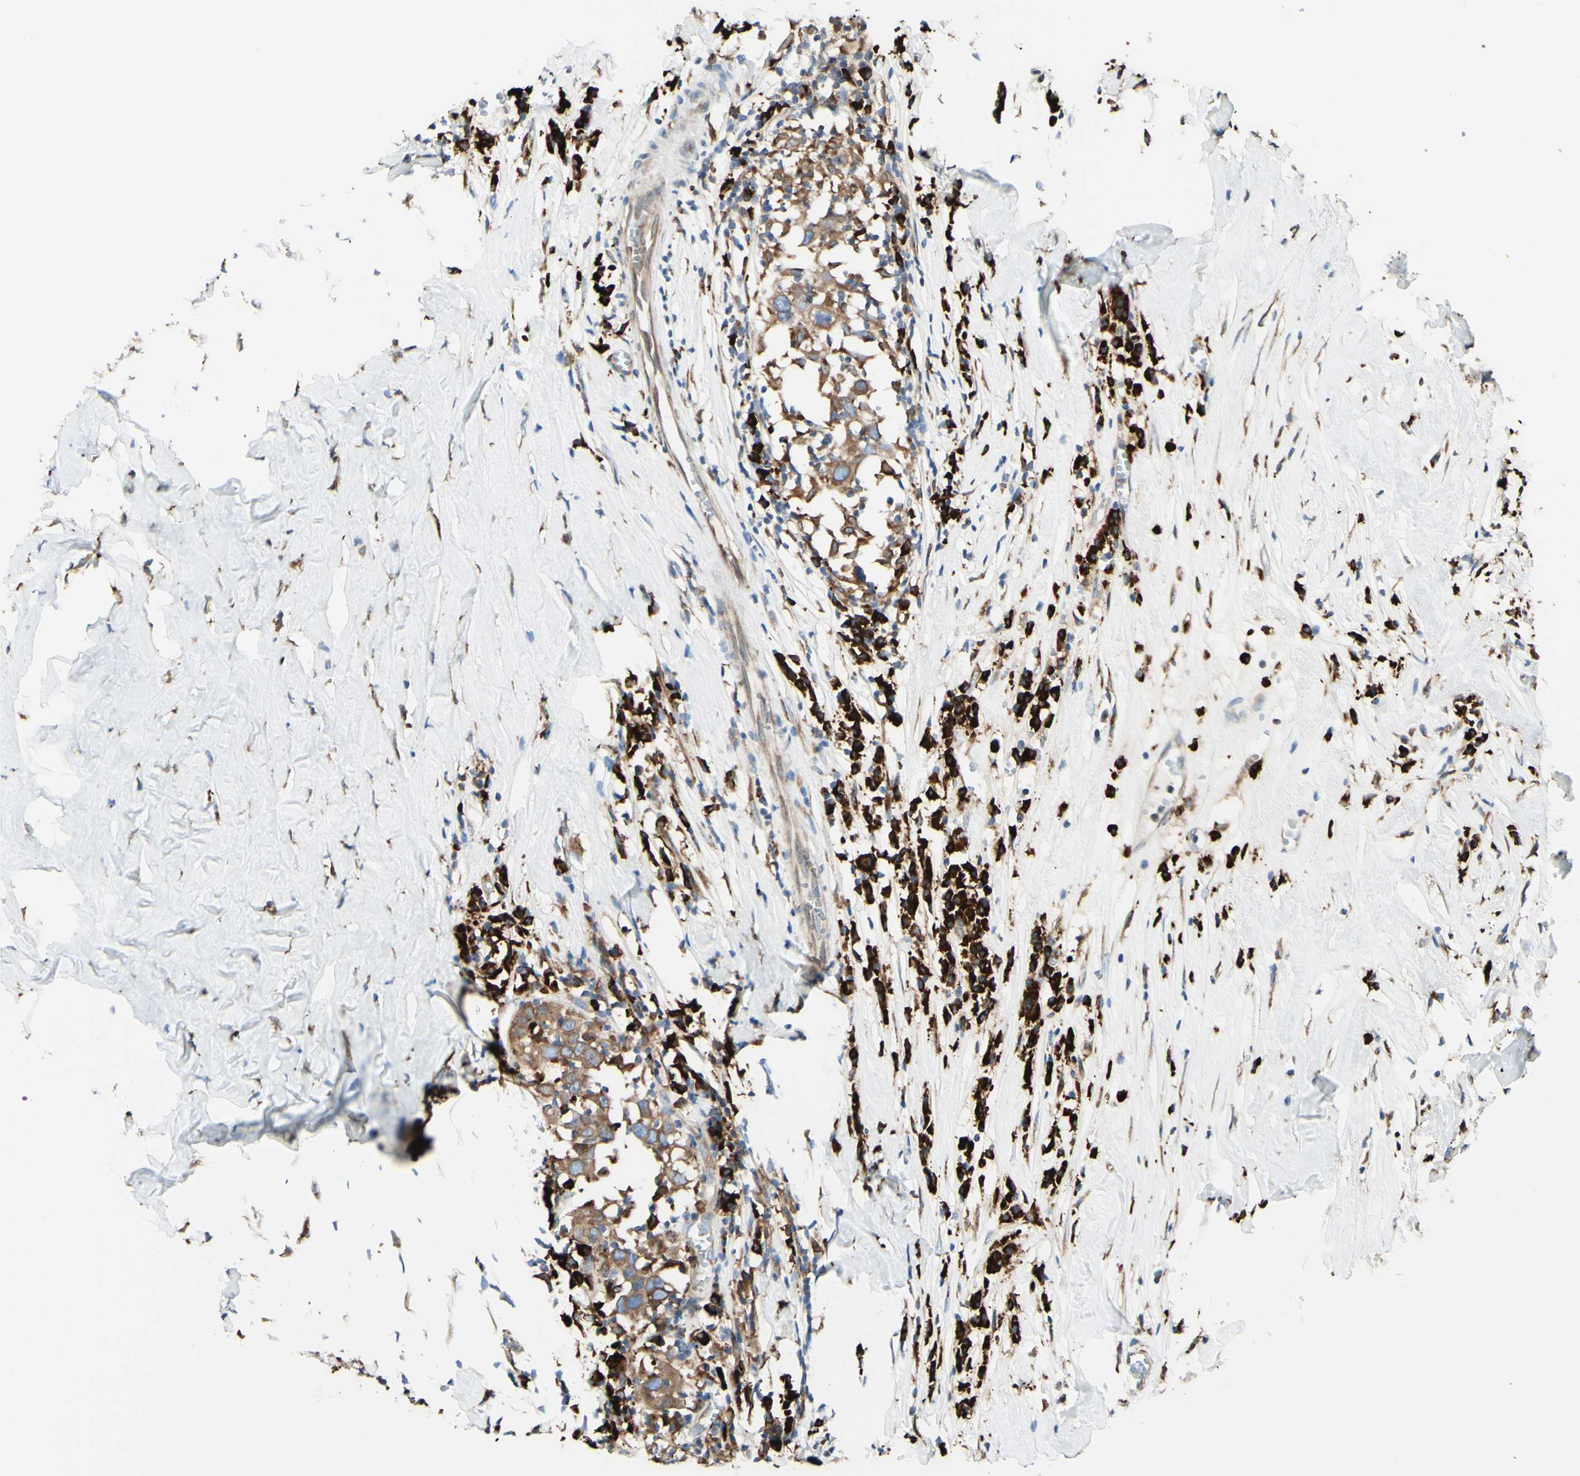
{"staining": {"intensity": "moderate", "quantity": ">75%", "location": "cytoplasmic/membranous"}, "tissue": "head and neck cancer", "cell_type": "Tumor cells", "image_type": "cancer", "snomed": [{"axis": "morphology", "description": "Adenocarcinoma, NOS"}, {"axis": "topography", "description": "Salivary gland"}, {"axis": "topography", "description": "Head-Neck"}], "caption": "A photomicrograph of human adenocarcinoma (head and neck) stained for a protein displays moderate cytoplasmic/membranous brown staining in tumor cells.", "gene": "DNAJB11", "patient": {"sex": "female", "age": 65}}